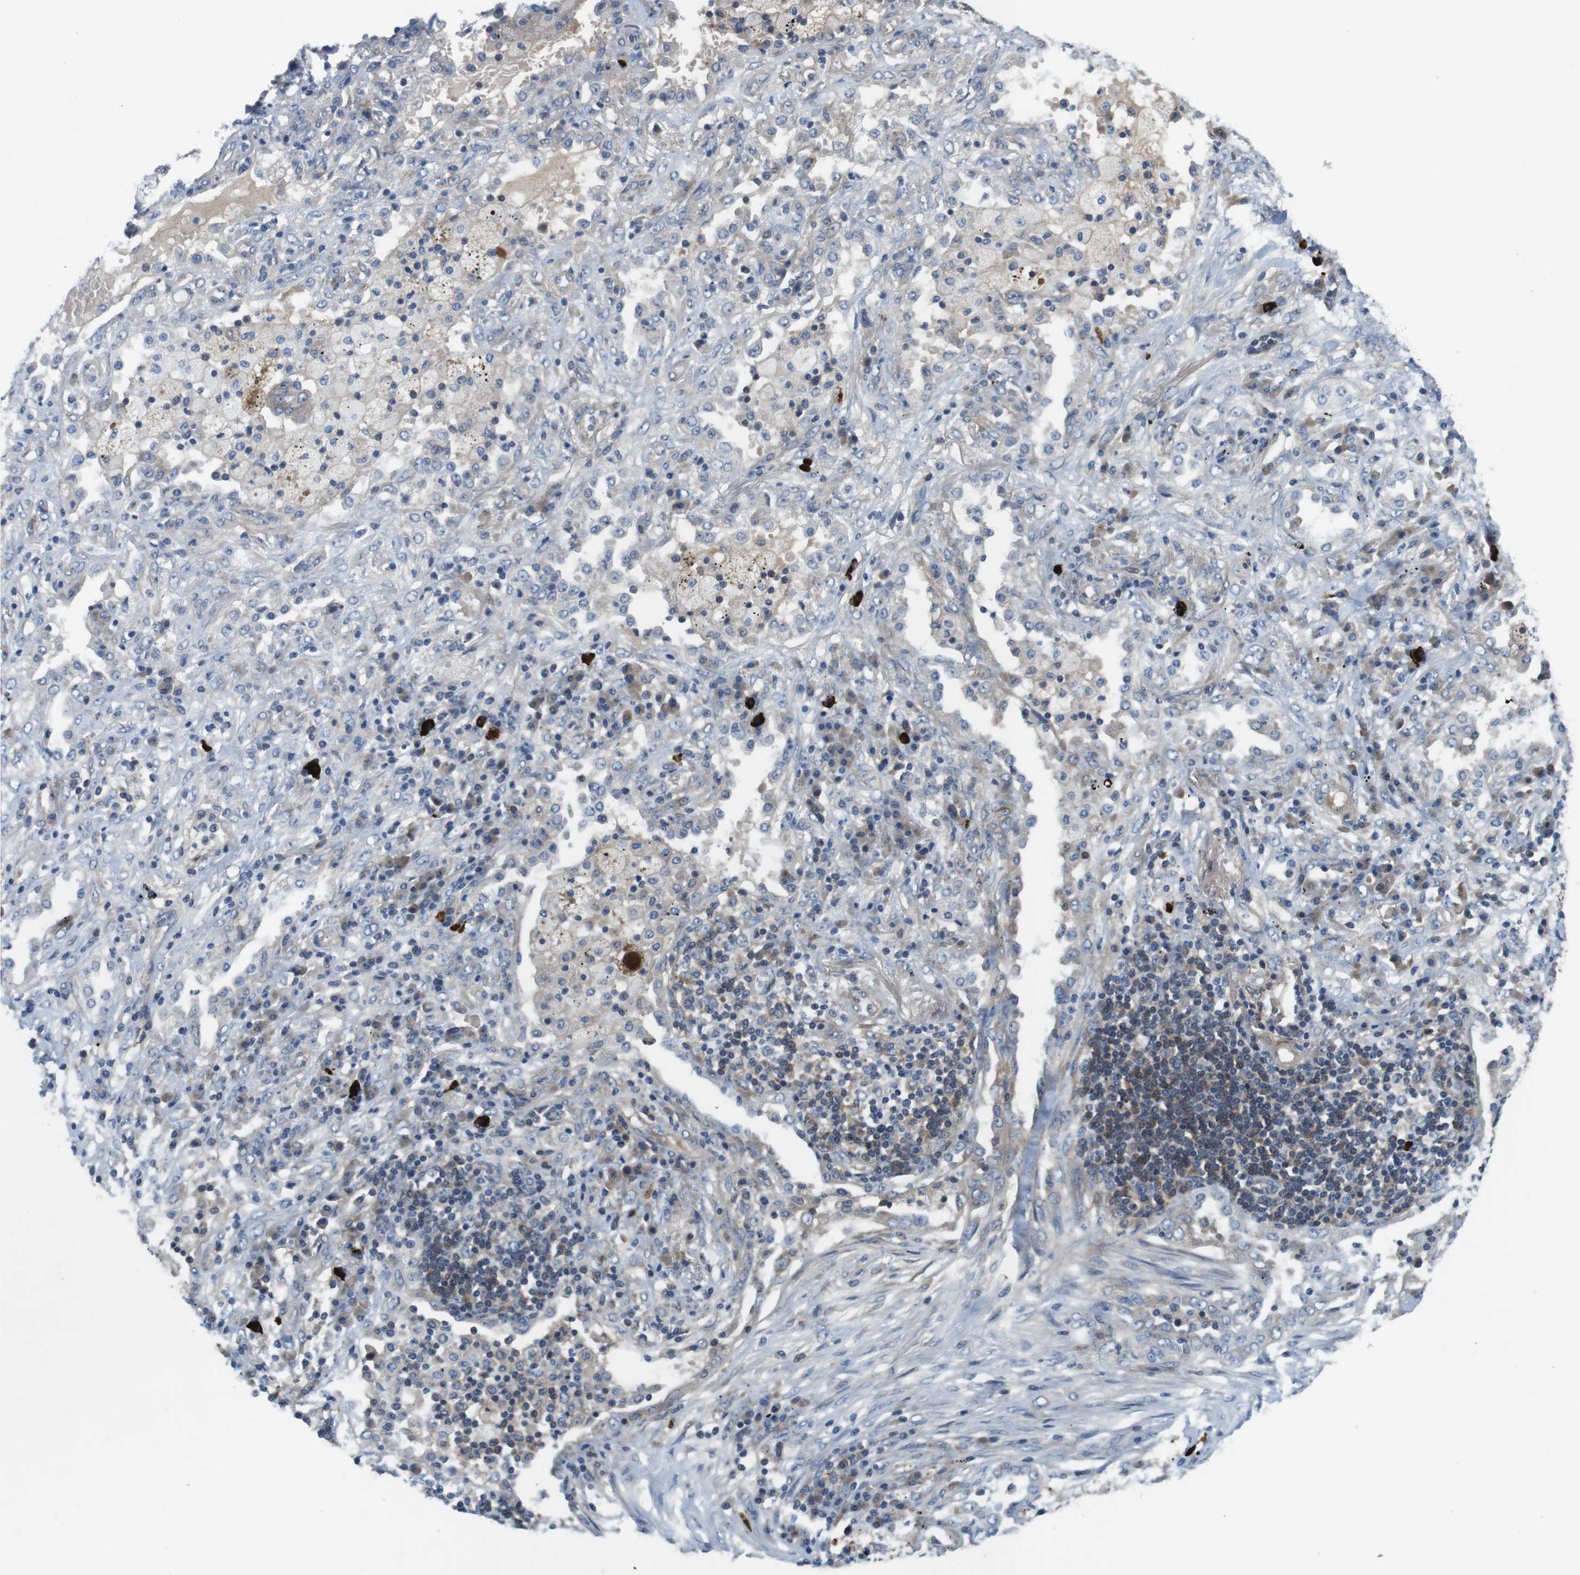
{"staining": {"intensity": "negative", "quantity": "none", "location": "none"}, "tissue": "lung cancer", "cell_type": "Tumor cells", "image_type": "cancer", "snomed": [{"axis": "morphology", "description": "Squamous cell carcinoma, NOS"}, {"axis": "topography", "description": "Lung"}], "caption": "IHC of human lung cancer exhibits no positivity in tumor cells. The staining is performed using DAB brown chromogen with nuclei counter-stained in using hematoxylin.", "gene": "DCLK1", "patient": {"sex": "female", "age": 63}}